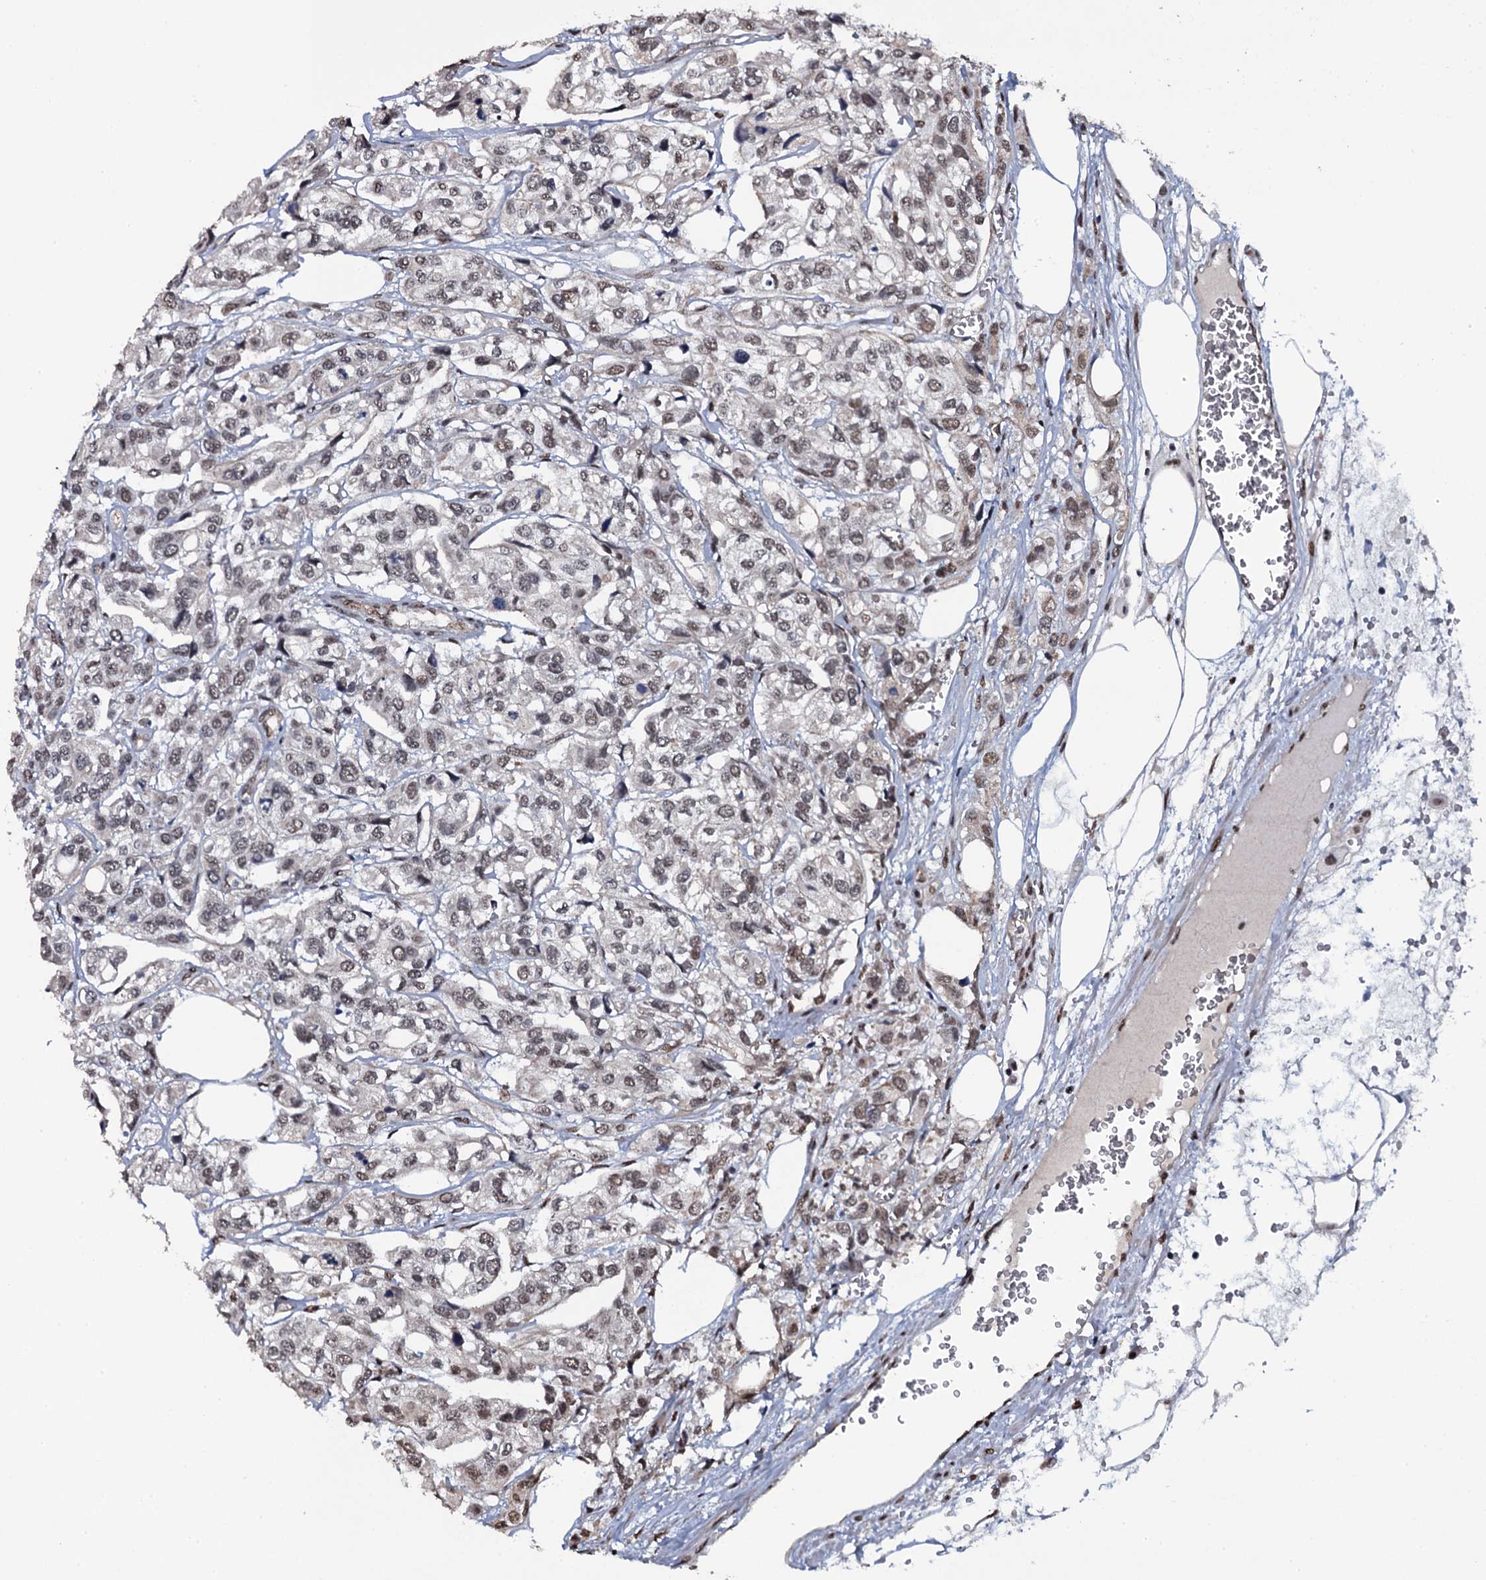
{"staining": {"intensity": "moderate", "quantity": "<25%", "location": "nuclear"}, "tissue": "urothelial cancer", "cell_type": "Tumor cells", "image_type": "cancer", "snomed": [{"axis": "morphology", "description": "Urothelial carcinoma, High grade"}, {"axis": "topography", "description": "Urinary bladder"}], "caption": "Moderate nuclear expression for a protein is appreciated in about <25% of tumor cells of urothelial cancer using immunohistochemistry.", "gene": "SH2D4B", "patient": {"sex": "male", "age": 67}}